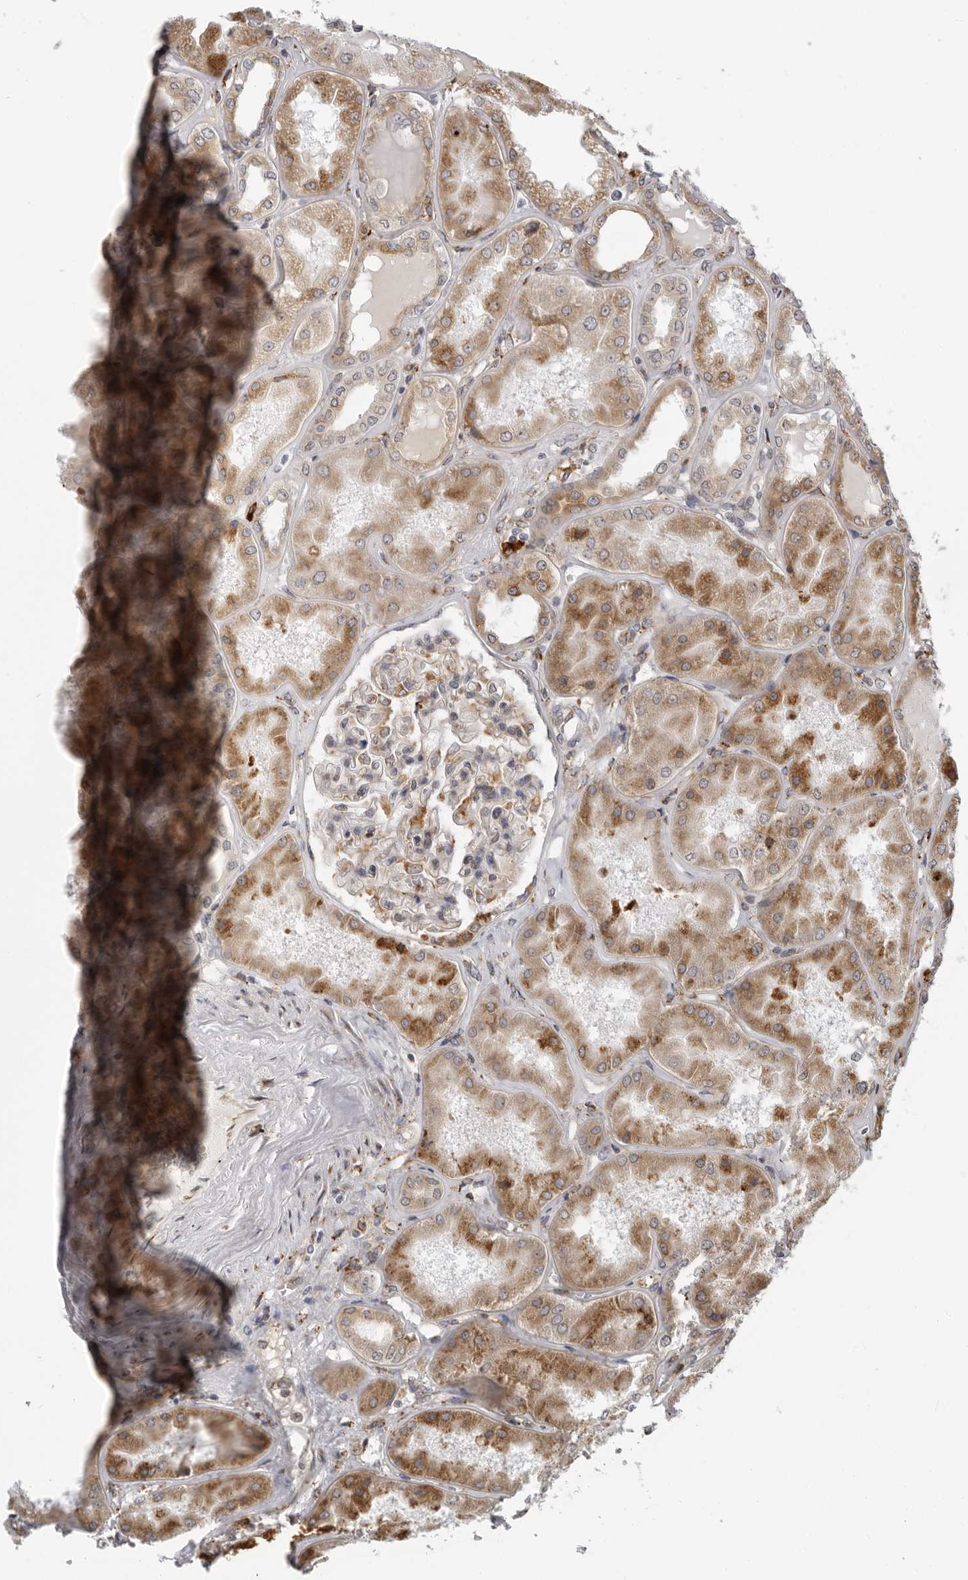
{"staining": {"intensity": "strong", "quantity": "25%-75%", "location": "cytoplasmic/membranous"}, "tissue": "kidney", "cell_type": "Cells in glomeruli", "image_type": "normal", "snomed": [{"axis": "morphology", "description": "Normal tissue, NOS"}, {"axis": "topography", "description": "Kidney"}], "caption": "Strong cytoplasmic/membranous expression is present in approximately 25%-75% of cells in glomeruli in normal kidney. Nuclei are stained in blue.", "gene": "ALPK2", "patient": {"sex": "female", "age": 56}}